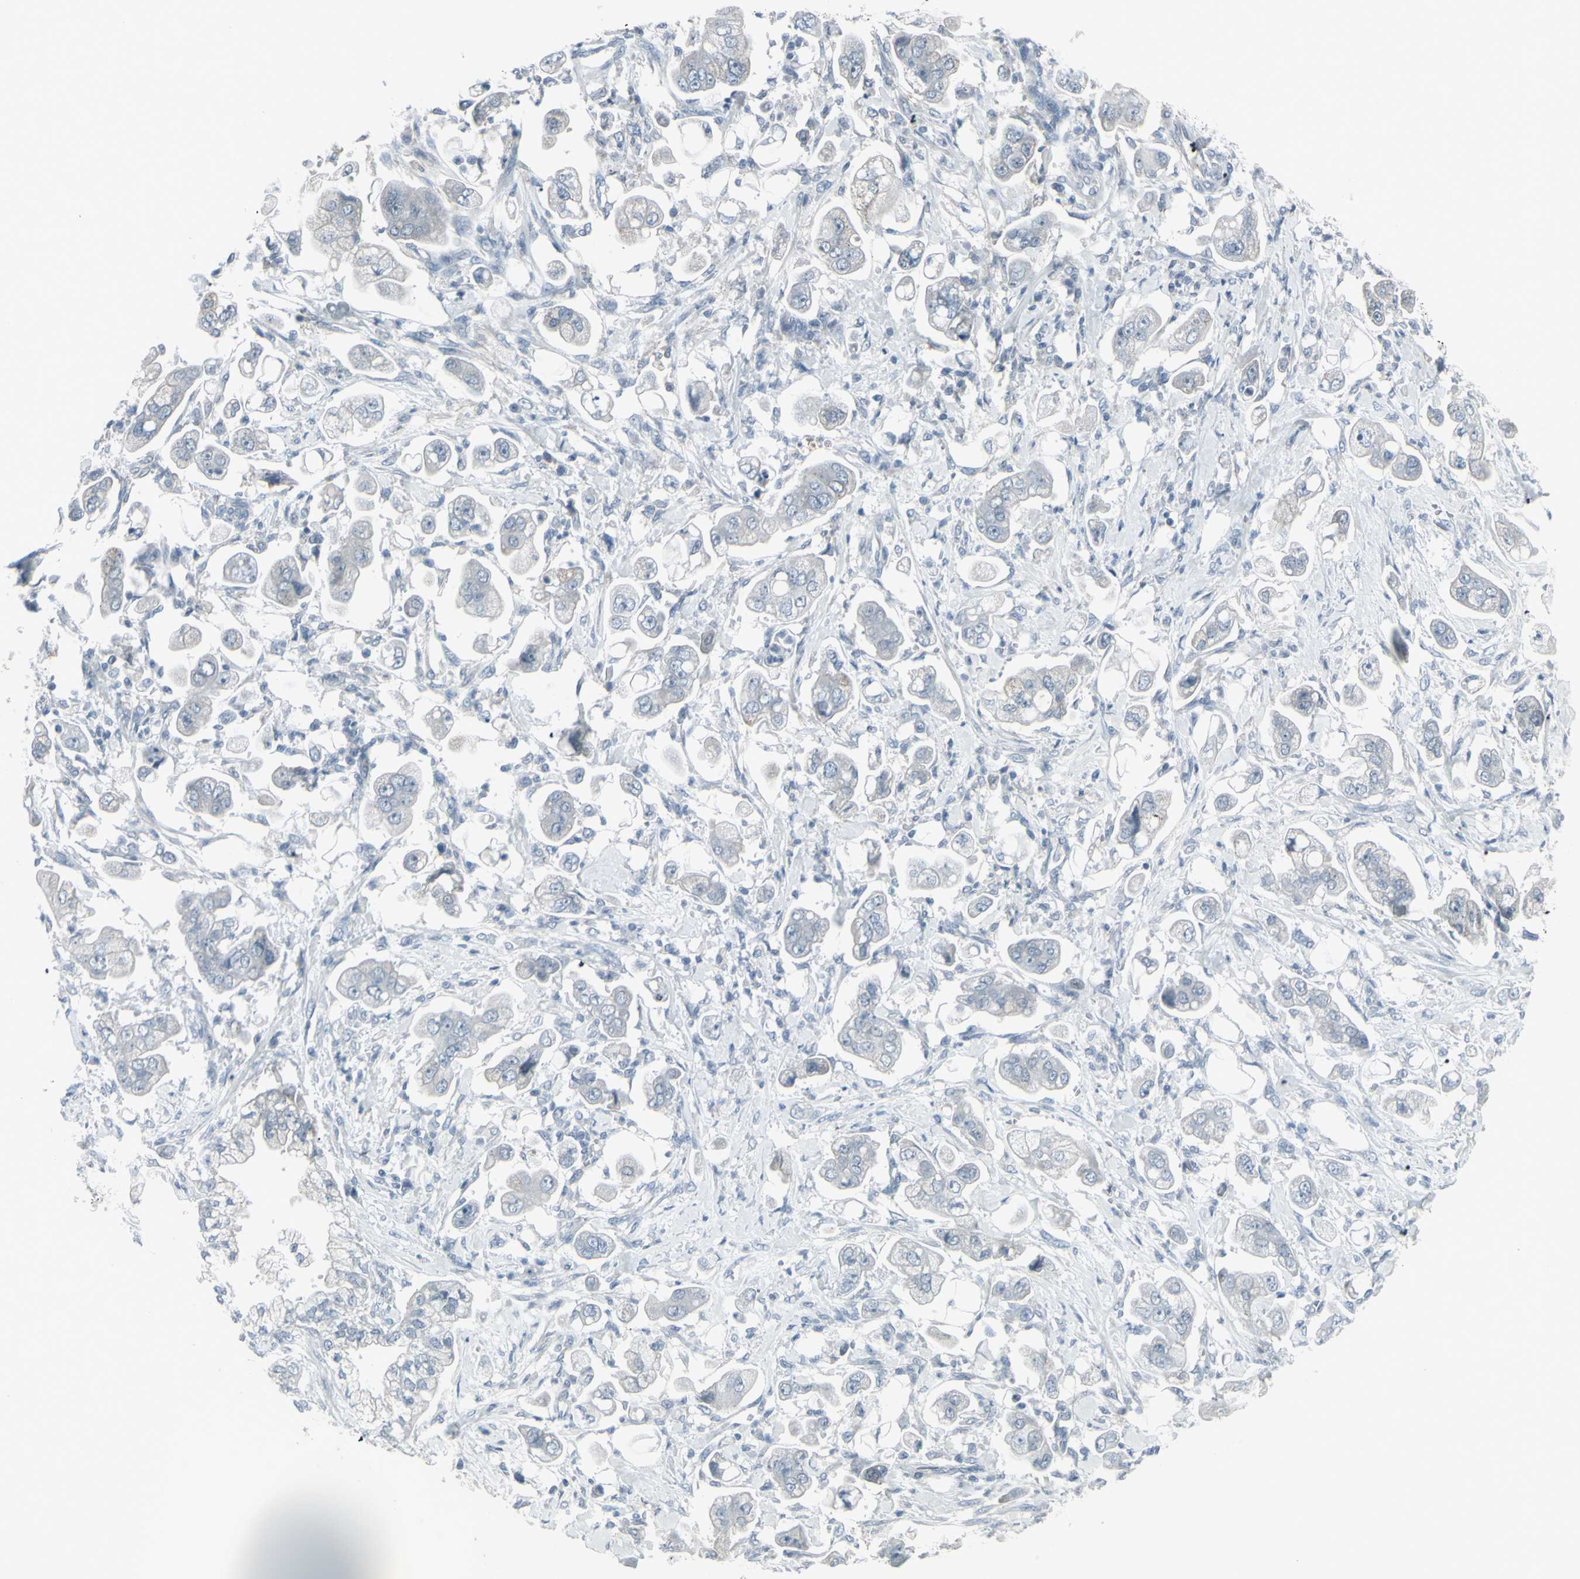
{"staining": {"intensity": "negative", "quantity": "none", "location": "none"}, "tissue": "stomach cancer", "cell_type": "Tumor cells", "image_type": "cancer", "snomed": [{"axis": "morphology", "description": "Adenocarcinoma, NOS"}, {"axis": "topography", "description": "Stomach"}], "caption": "Stomach cancer was stained to show a protein in brown. There is no significant expression in tumor cells.", "gene": "RAB3A", "patient": {"sex": "male", "age": 62}}